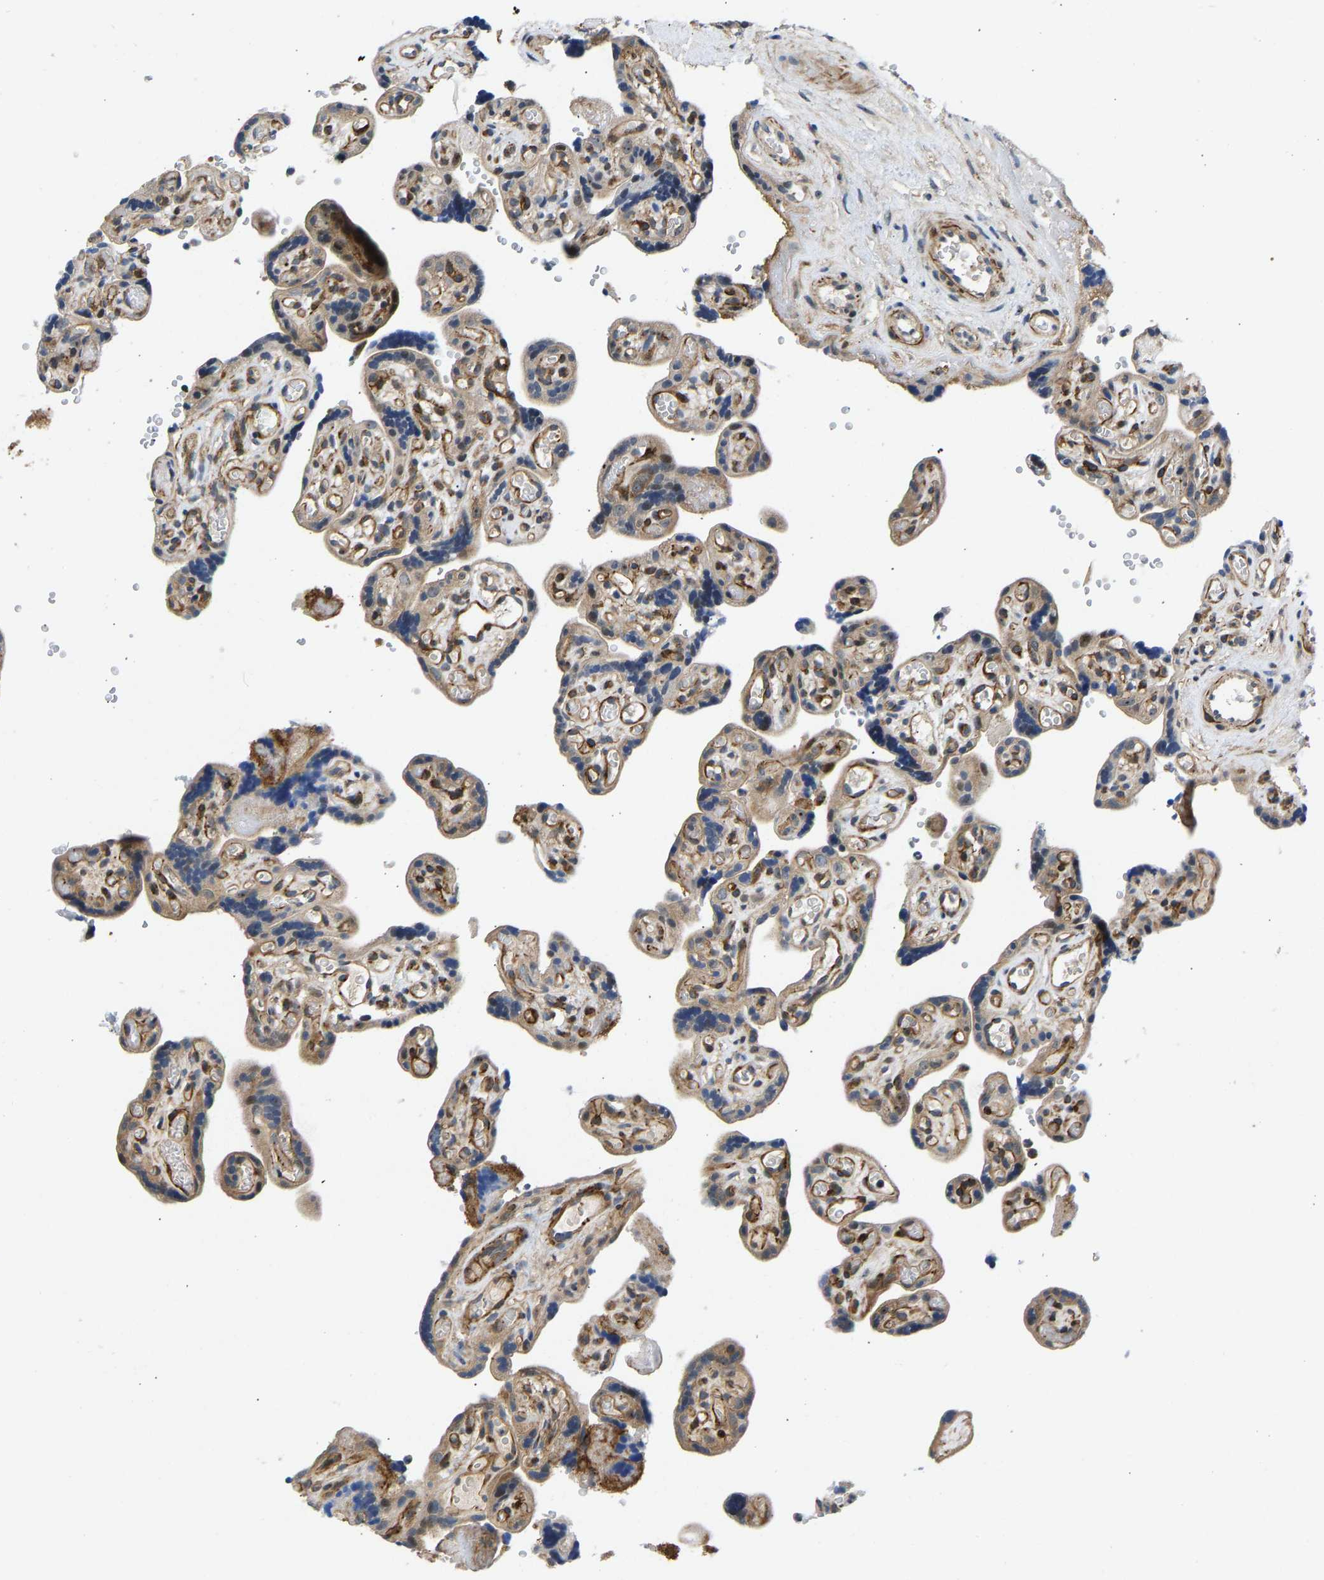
{"staining": {"intensity": "moderate", "quantity": ">75%", "location": "cytoplasmic/membranous,nuclear"}, "tissue": "placenta", "cell_type": "Decidual cells", "image_type": "normal", "snomed": [{"axis": "morphology", "description": "Normal tissue, NOS"}, {"axis": "topography", "description": "Placenta"}], "caption": "Approximately >75% of decidual cells in benign human placenta show moderate cytoplasmic/membranous,nuclear protein staining as visualized by brown immunohistochemical staining.", "gene": "RESF1", "patient": {"sex": "female", "age": 30}}